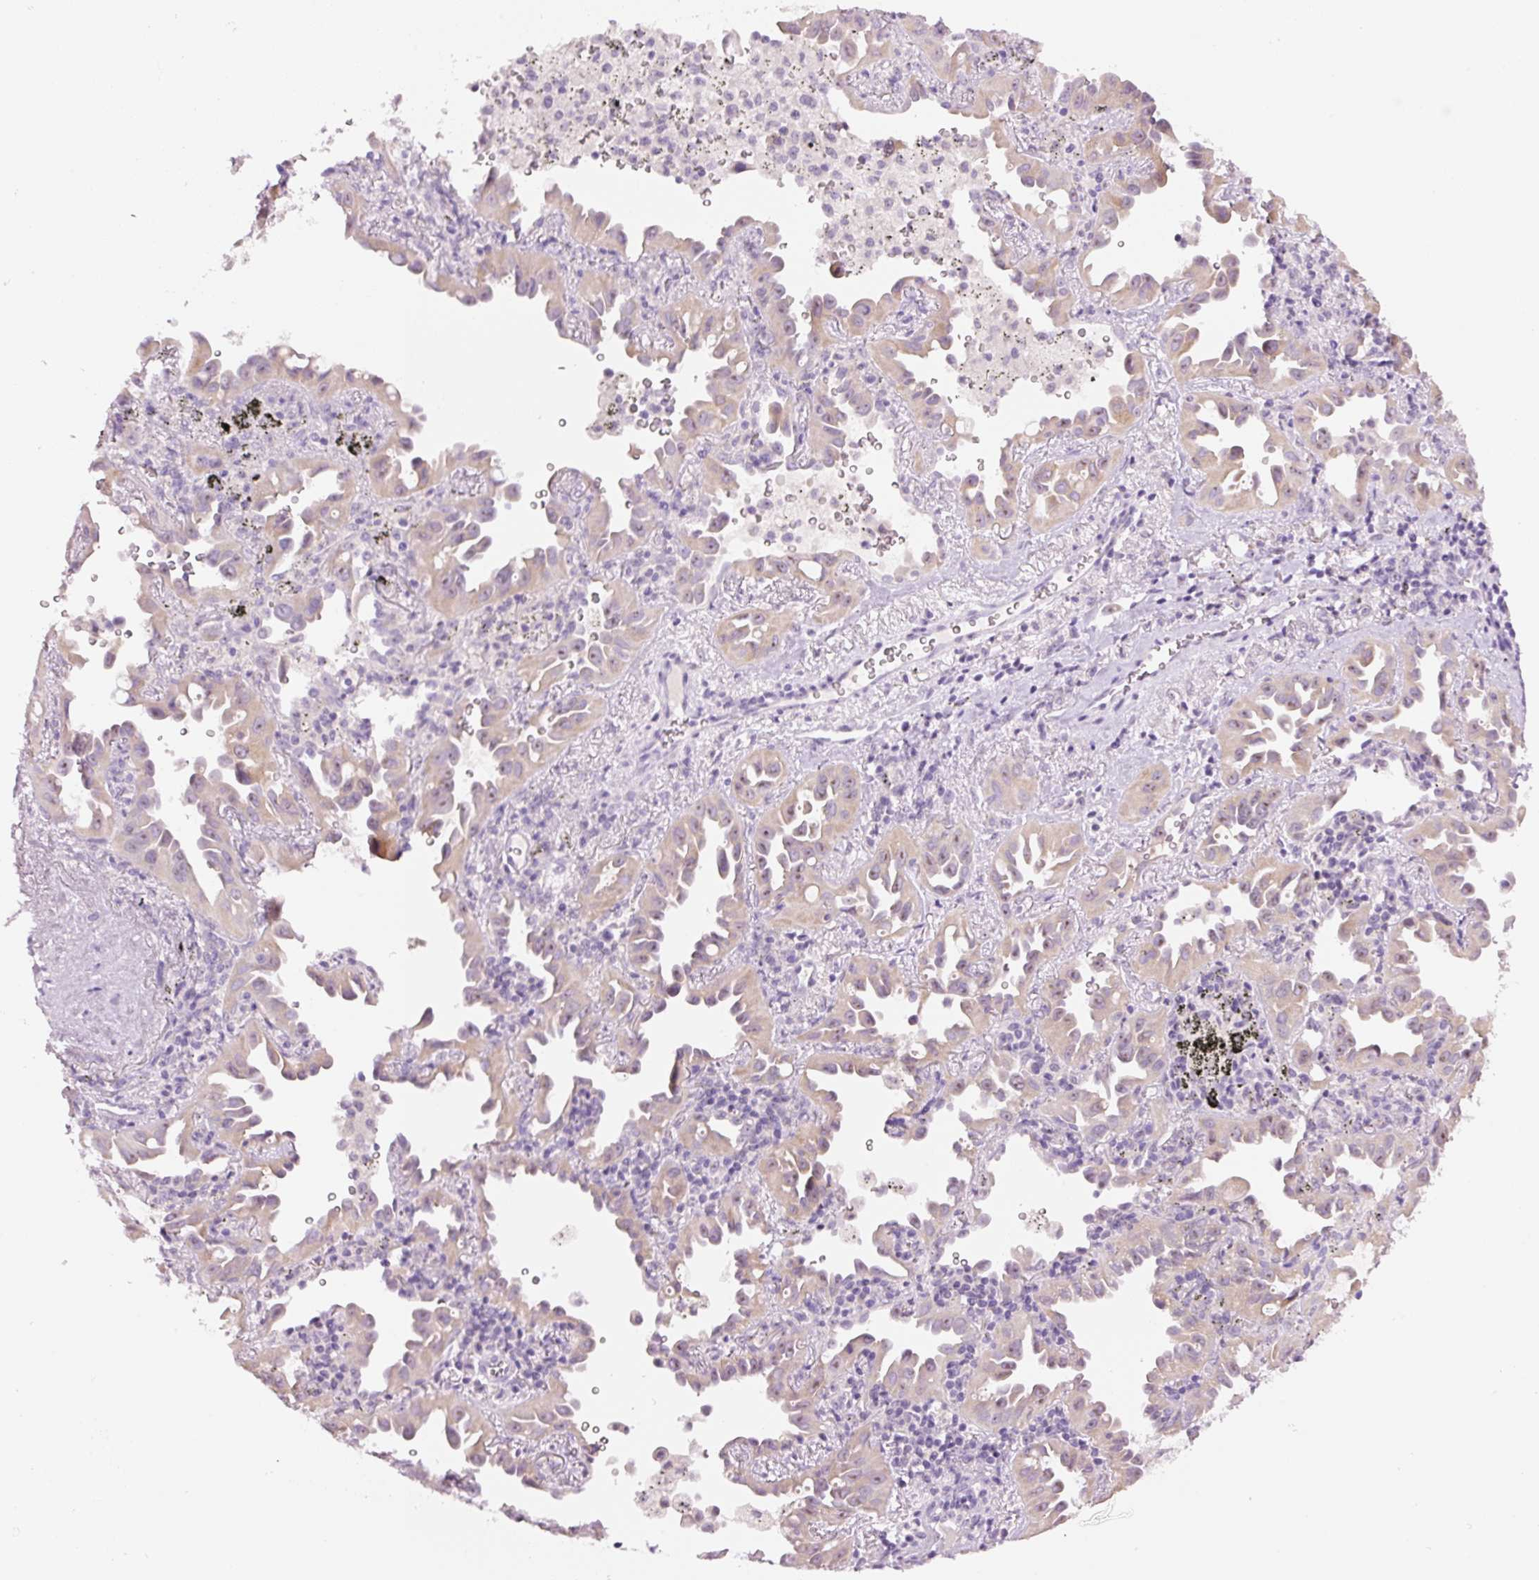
{"staining": {"intensity": "weak", "quantity": ">75%", "location": "cytoplasmic/membranous,nuclear"}, "tissue": "lung cancer", "cell_type": "Tumor cells", "image_type": "cancer", "snomed": [{"axis": "morphology", "description": "Adenocarcinoma, NOS"}, {"axis": "topography", "description": "Lung"}], "caption": "Protein expression analysis of lung cancer (adenocarcinoma) exhibits weak cytoplasmic/membranous and nuclear expression in approximately >75% of tumor cells.", "gene": "GCG", "patient": {"sex": "male", "age": 68}}